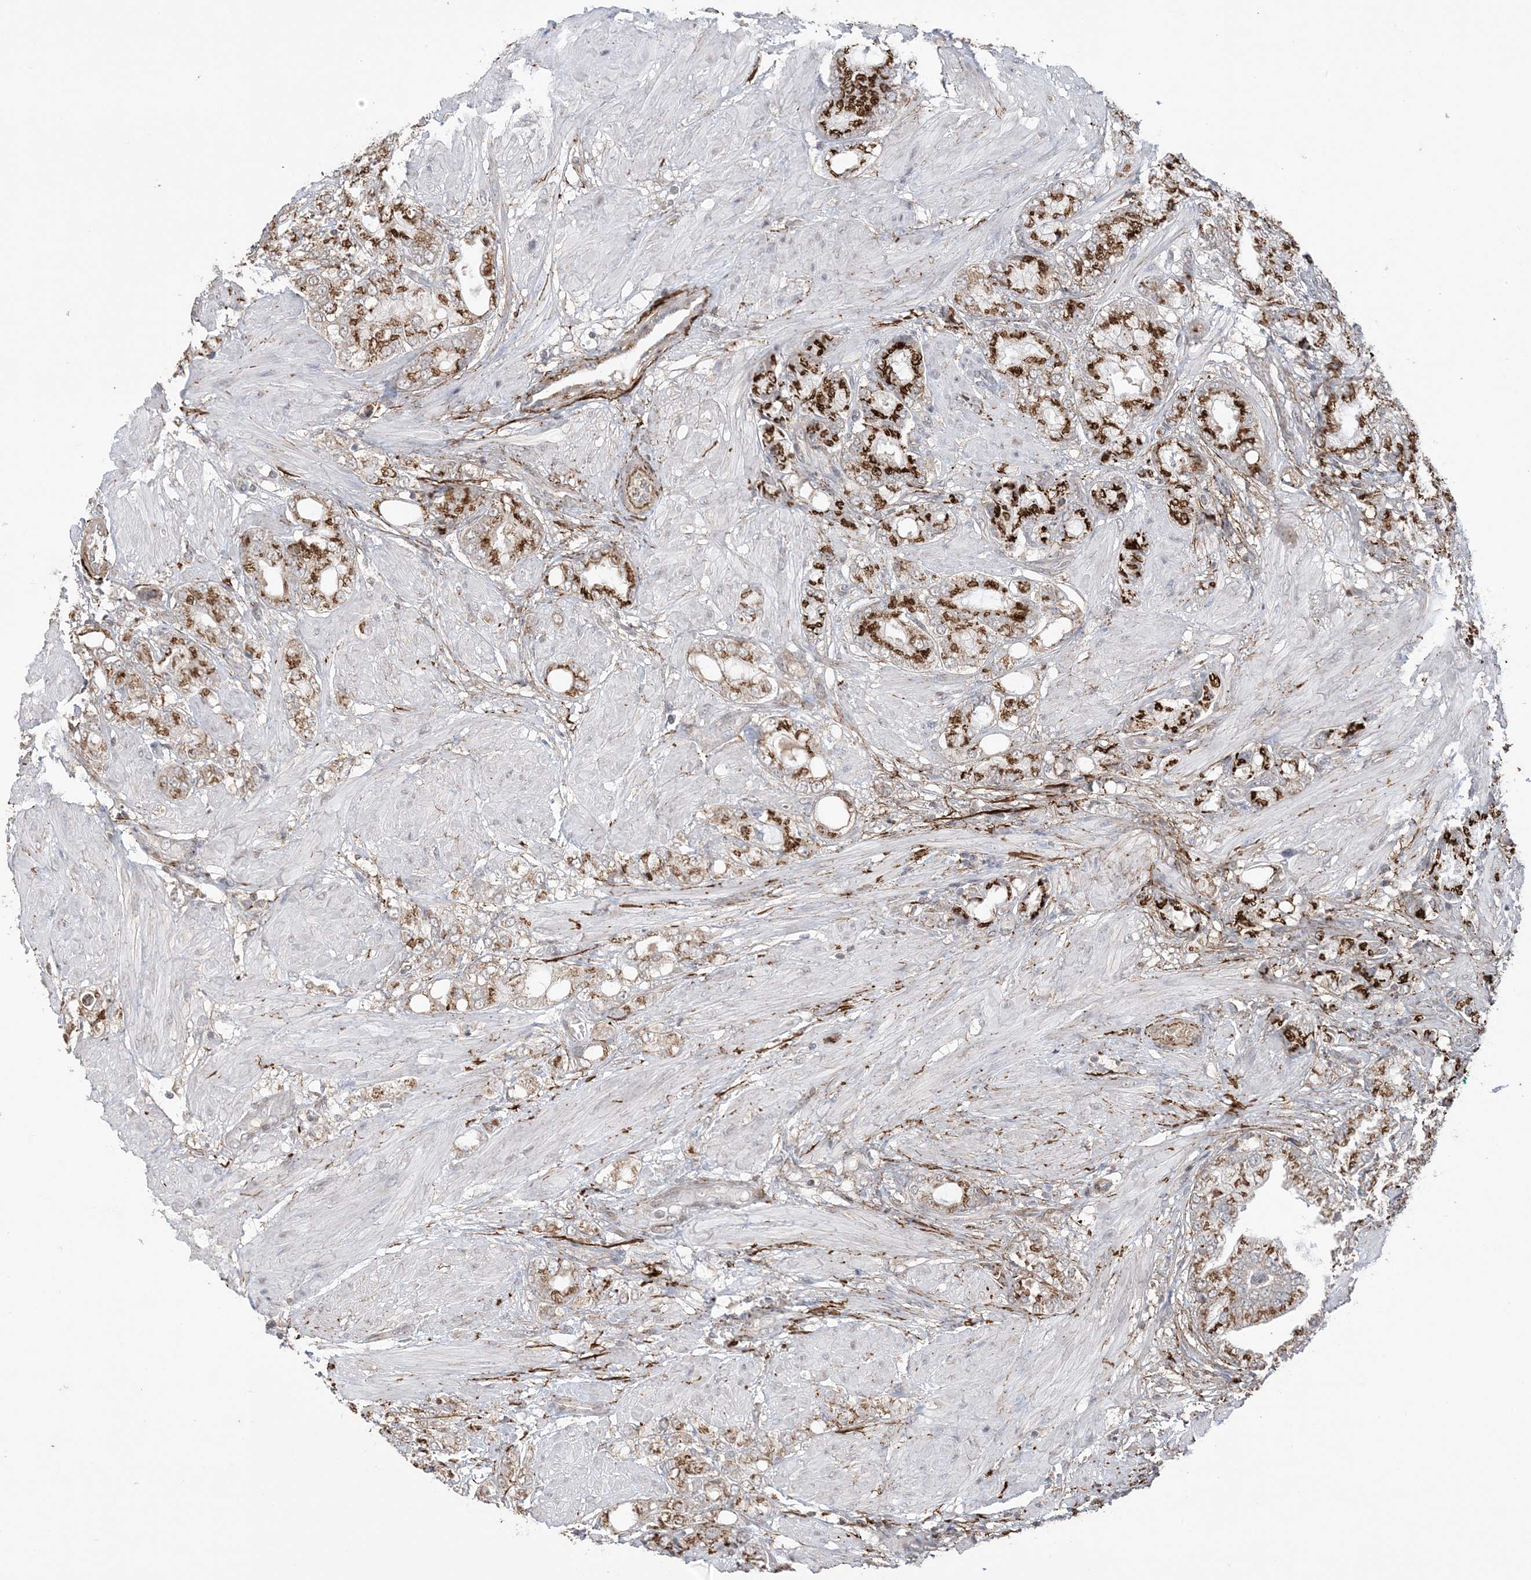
{"staining": {"intensity": "strong", "quantity": ">75%", "location": "cytoplasmic/membranous"}, "tissue": "prostate cancer", "cell_type": "Tumor cells", "image_type": "cancer", "snomed": [{"axis": "morphology", "description": "Adenocarcinoma, High grade"}, {"axis": "topography", "description": "Prostate"}], "caption": "Immunohistochemical staining of prostate adenocarcinoma (high-grade) shows high levels of strong cytoplasmic/membranous protein expression in approximately >75% of tumor cells.", "gene": "XRN1", "patient": {"sex": "male", "age": 50}}